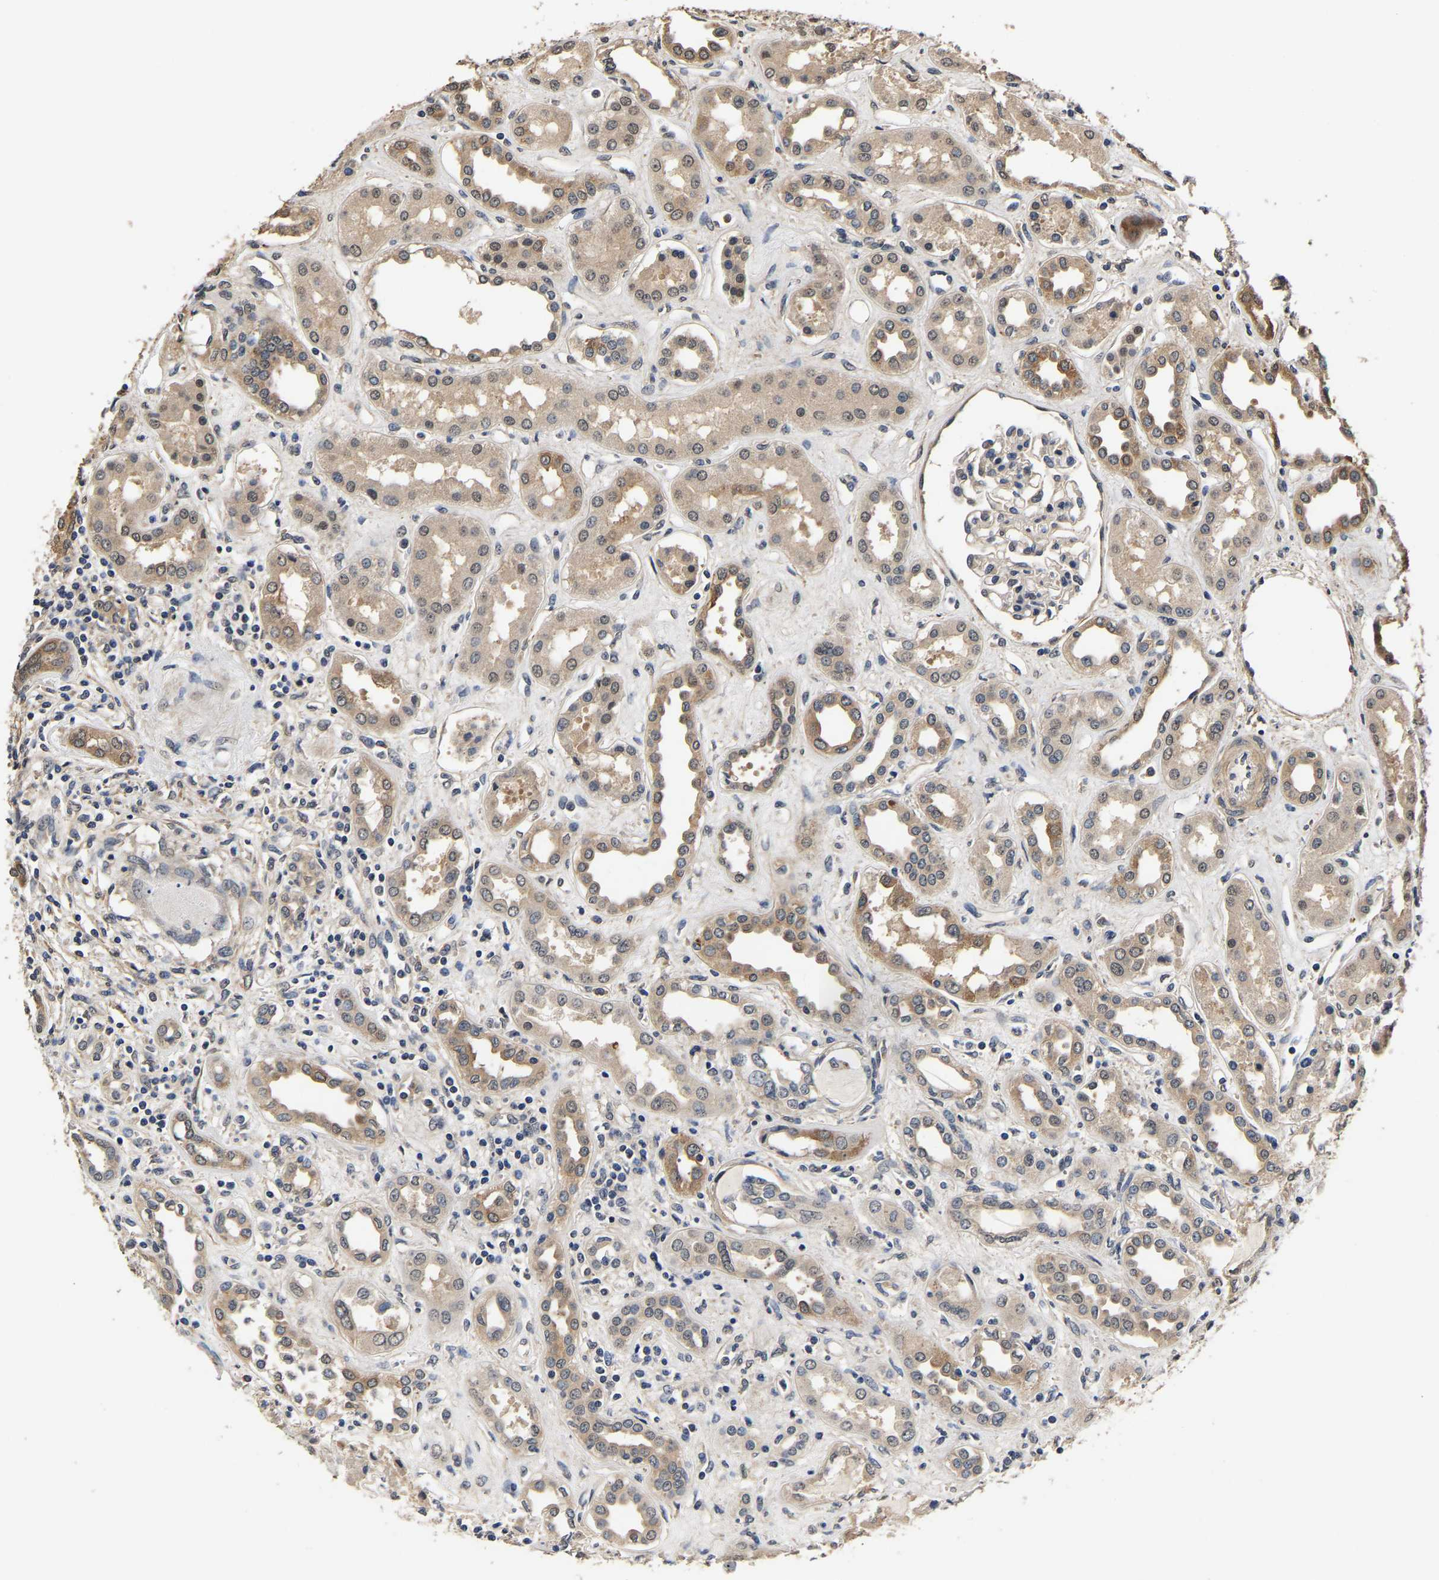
{"staining": {"intensity": "negative", "quantity": "none", "location": "none"}, "tissue": "kidney", "cell_type": "Cells in glomeruli", "image_type": "normal", "snomed": [{"axis": "morphology", "description": "Normal tissue, NOS"}, {"axis": "topography", "description": "Kidney"}], "caption": "An image of kidney stained for a protein demonstrates no brown staining in cells in glomeruli. (DAB immunohistochemistry (IHC), high magnification).", "gene": "RUVBL1", "patient": {"sex": "male", "age": 59}}